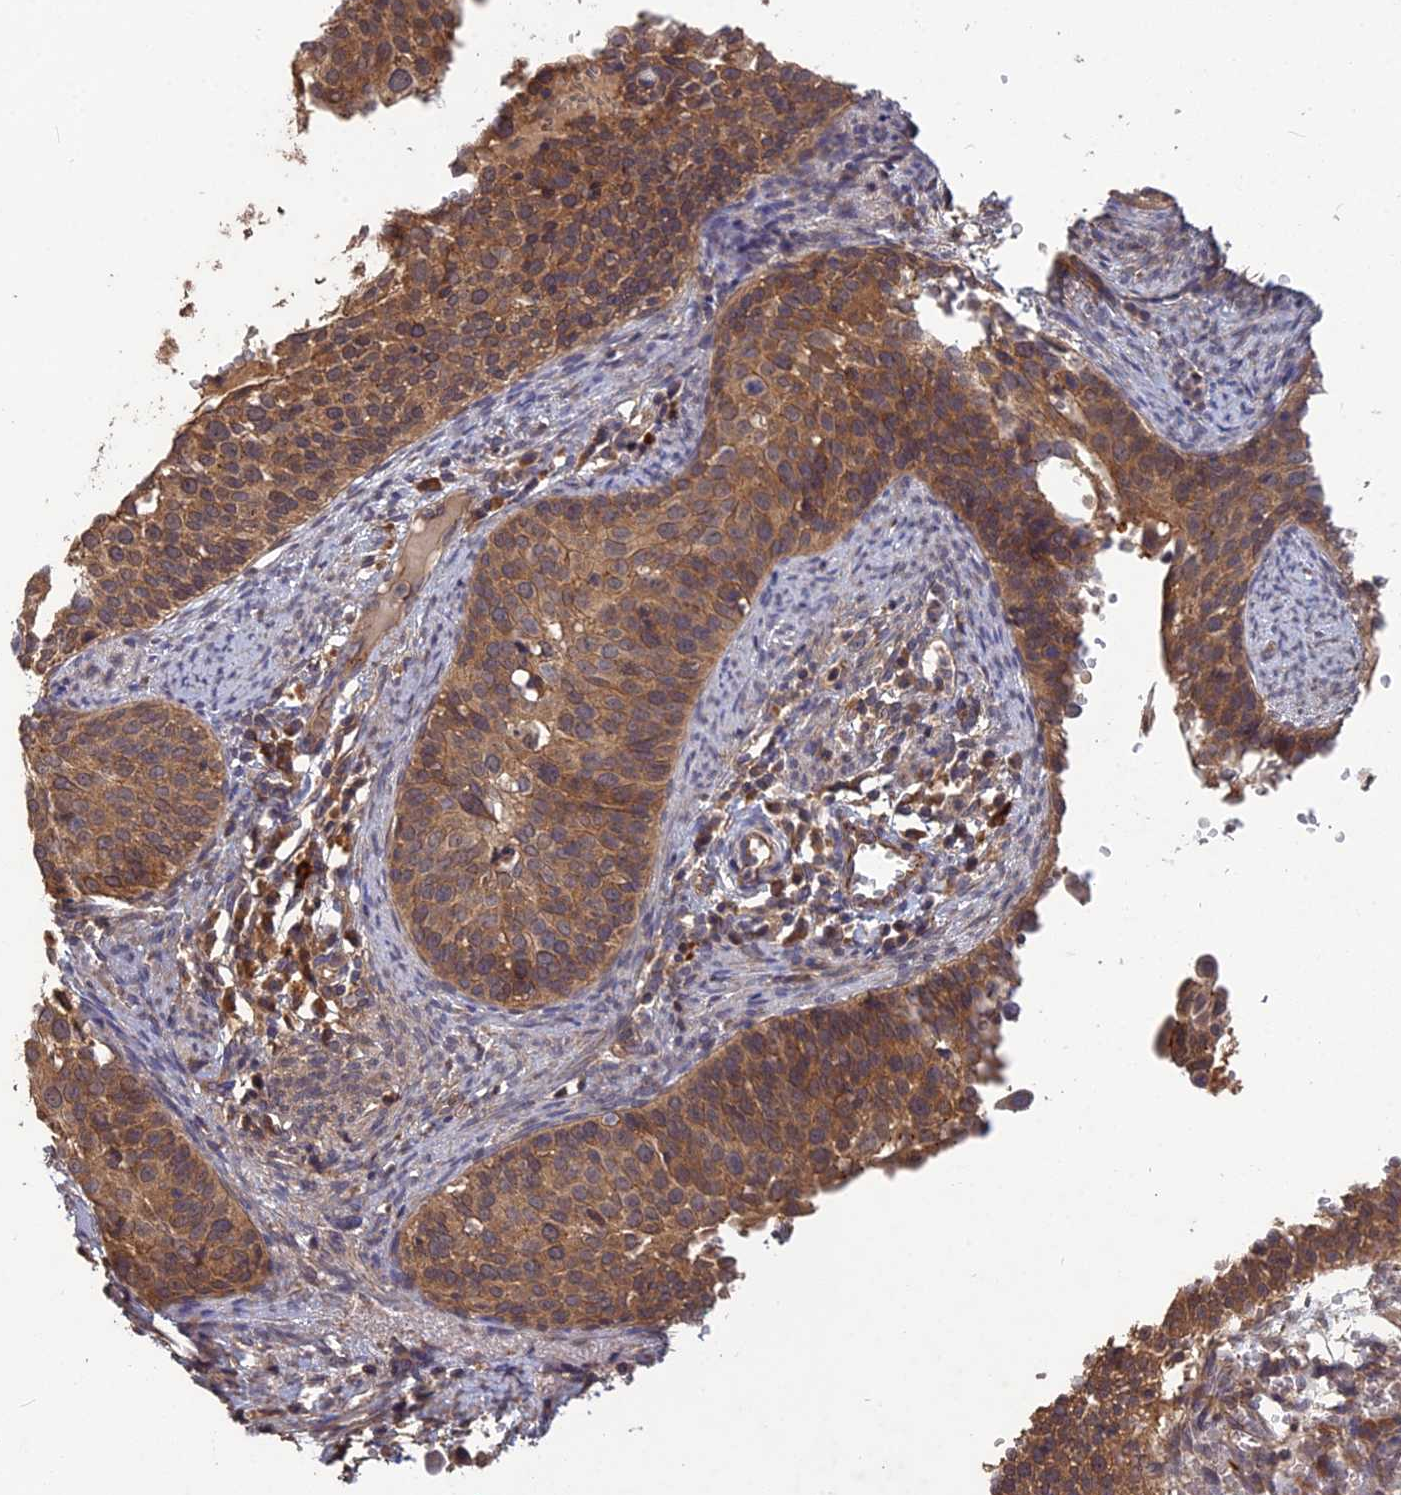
{"staining": {"intensity": "moderate", "quantity": "25%-75%", "location": "cytoplasmic/membranous"}, "tissue": "cervical cancer", "cell_type": "Tumor cells", "image_type": "cancer", "snomed": [{"axis": "morphology", "description": "Squamous cell carcinoma, NOS"}, {"axis": "topography", "description": "Cervix"}], "caption": "The image displays immunohistochemical staining of cervical cancer. There is moderate cytoplasmic/membranous expression is identified in about 25%-75% of tumor cells.", "gene": "ARHGAP40", "patient": {"sex": "female", "age": 44}}